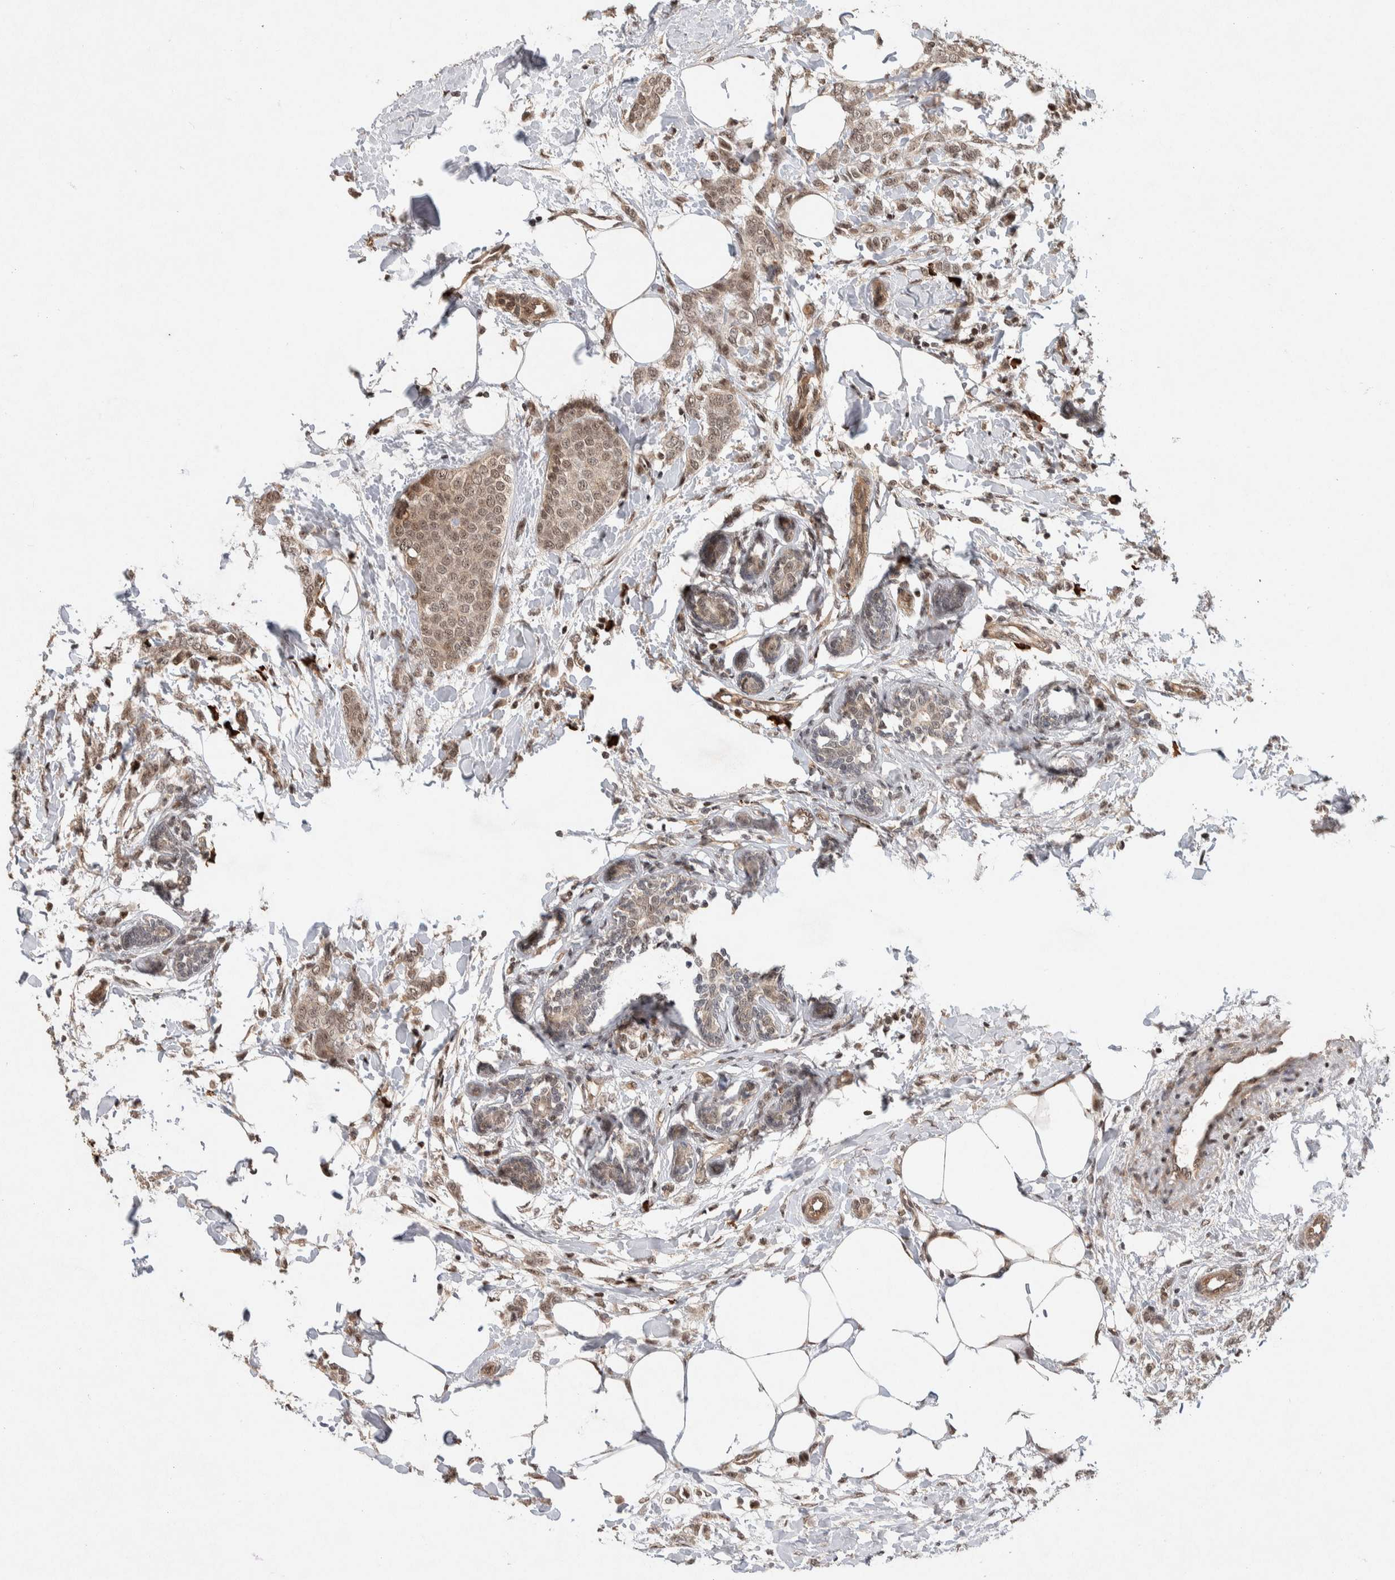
{"staining": {"intensity": "weak", "quantity": ">75%", "location": "cytoplasmic/membranous,nuclear"}, "tissue": "breast cancer", "cell_type": "Tumor cells", "image_type": "cancer", "snomed": [{"axis": "morphology", "description": "Lobular carcinoma, in situ"}, {"axis": "morphology", "description": "Lobular carcinoma"}, {"axis": "topography", "description": "Breast"}], "caption": "Tumor cells display low levels of weak cytoplasmic/membranous and nuclear staining in approximately >75% of cells in human breast lobular carcinoma in situ. The staining was performed using DAB to visualize the protein expression in brown, while the nuclei were stained in blue with hematoxylin (Magnification: 20x).", "gene": "TOR1B", "patient": {"sex": "female", "age": 41}}